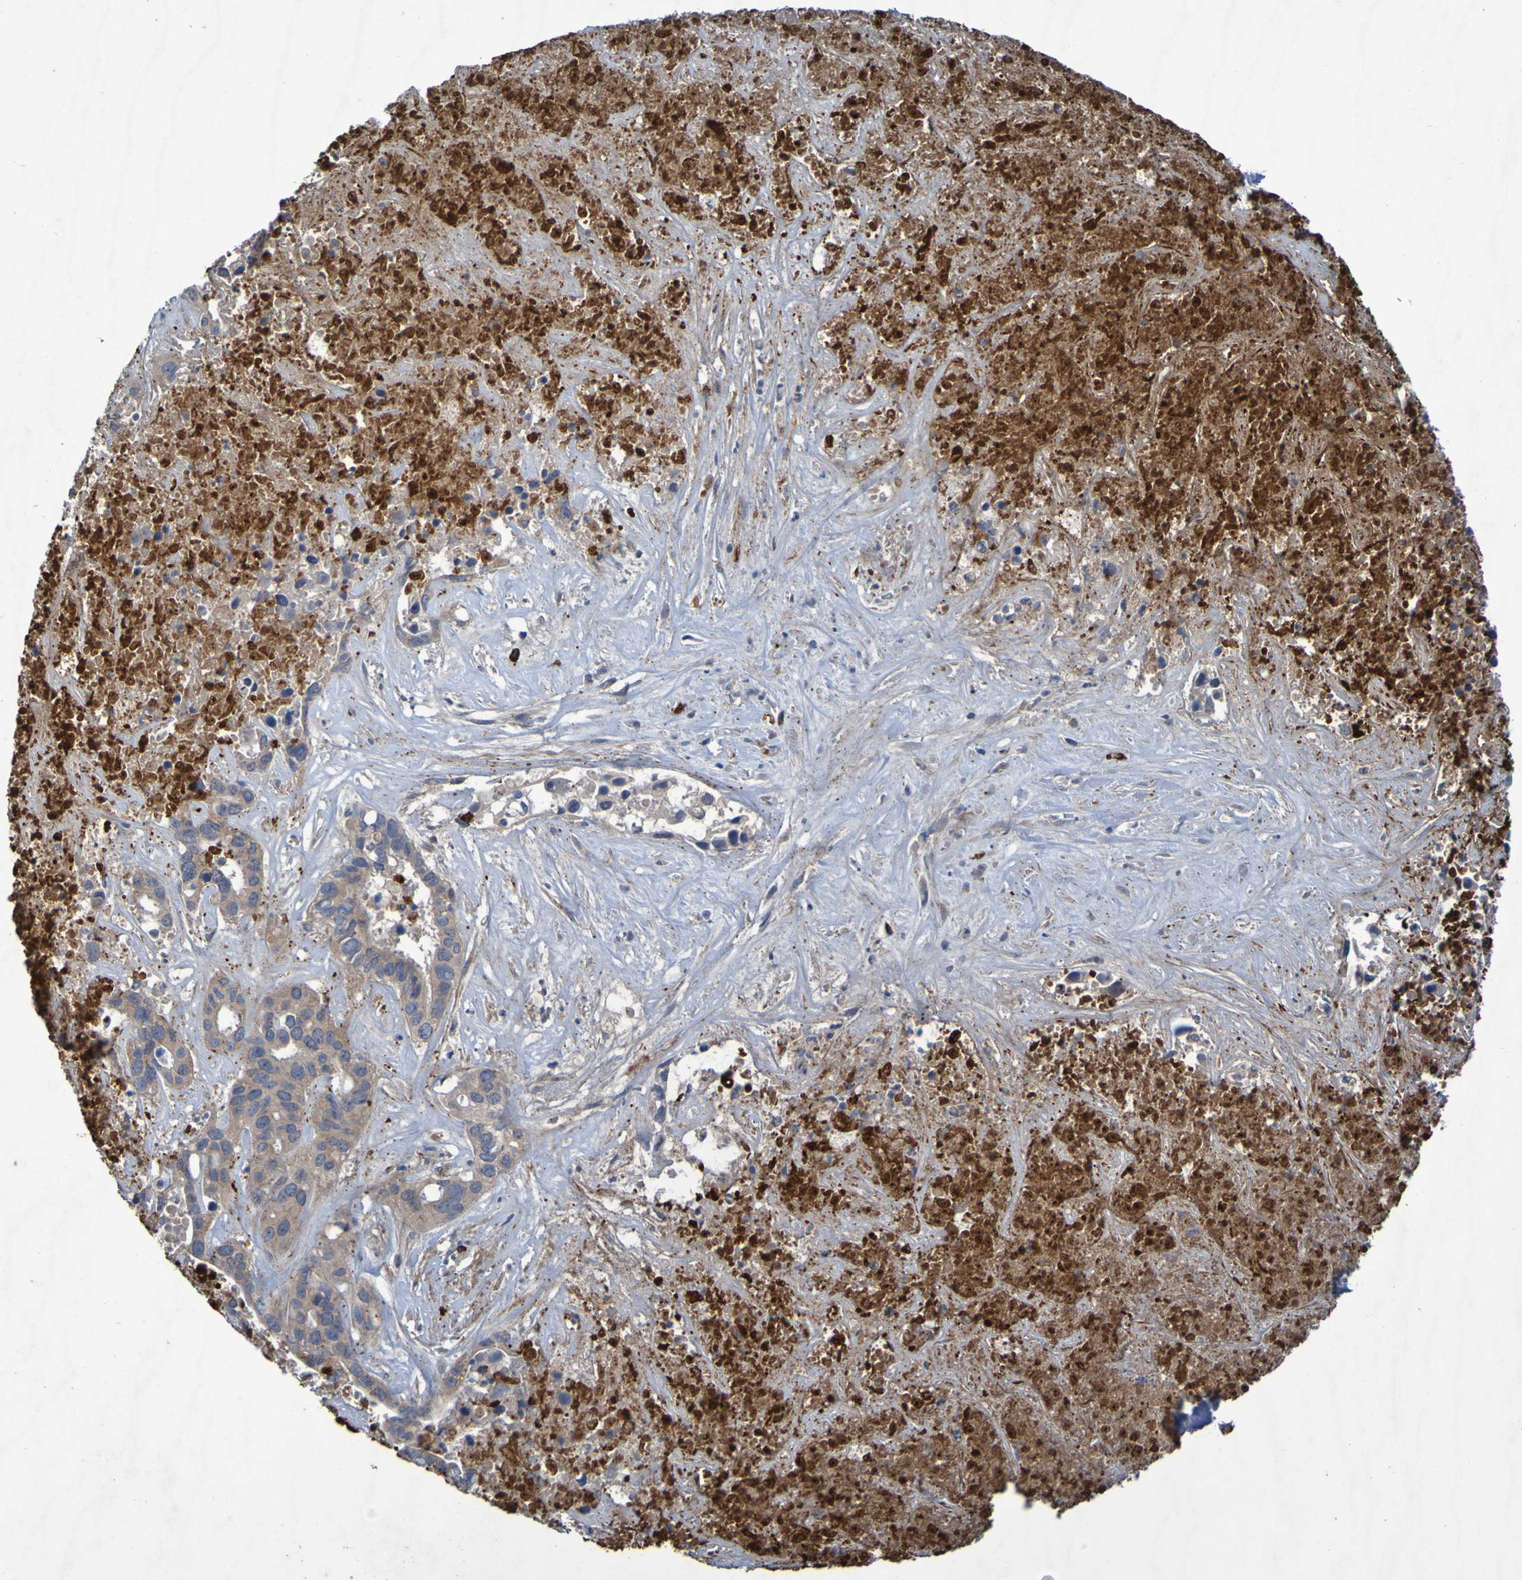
{"staining": {"intensity": "weak", "quantity": ">75%", "location": "cytoplasmic/membranous"}, "tissue": "liver cancer", "cell_type": "Tumor cells", "image_type": "cancer", "snomed": [{"axis": "morphology", "description": "Cholangiocarcinoma"}, {"axis": "topography", "description": "Liver"}], "caption": "There is low levels of weak cytoplasmic/membranous positivity in tumor cells of liver cholangiocarcinoma, as demonstrated by immunohistochemical staining (brown color).", "gene": "ANGPT4", "patient": {"sex": "female", "age": 65}}